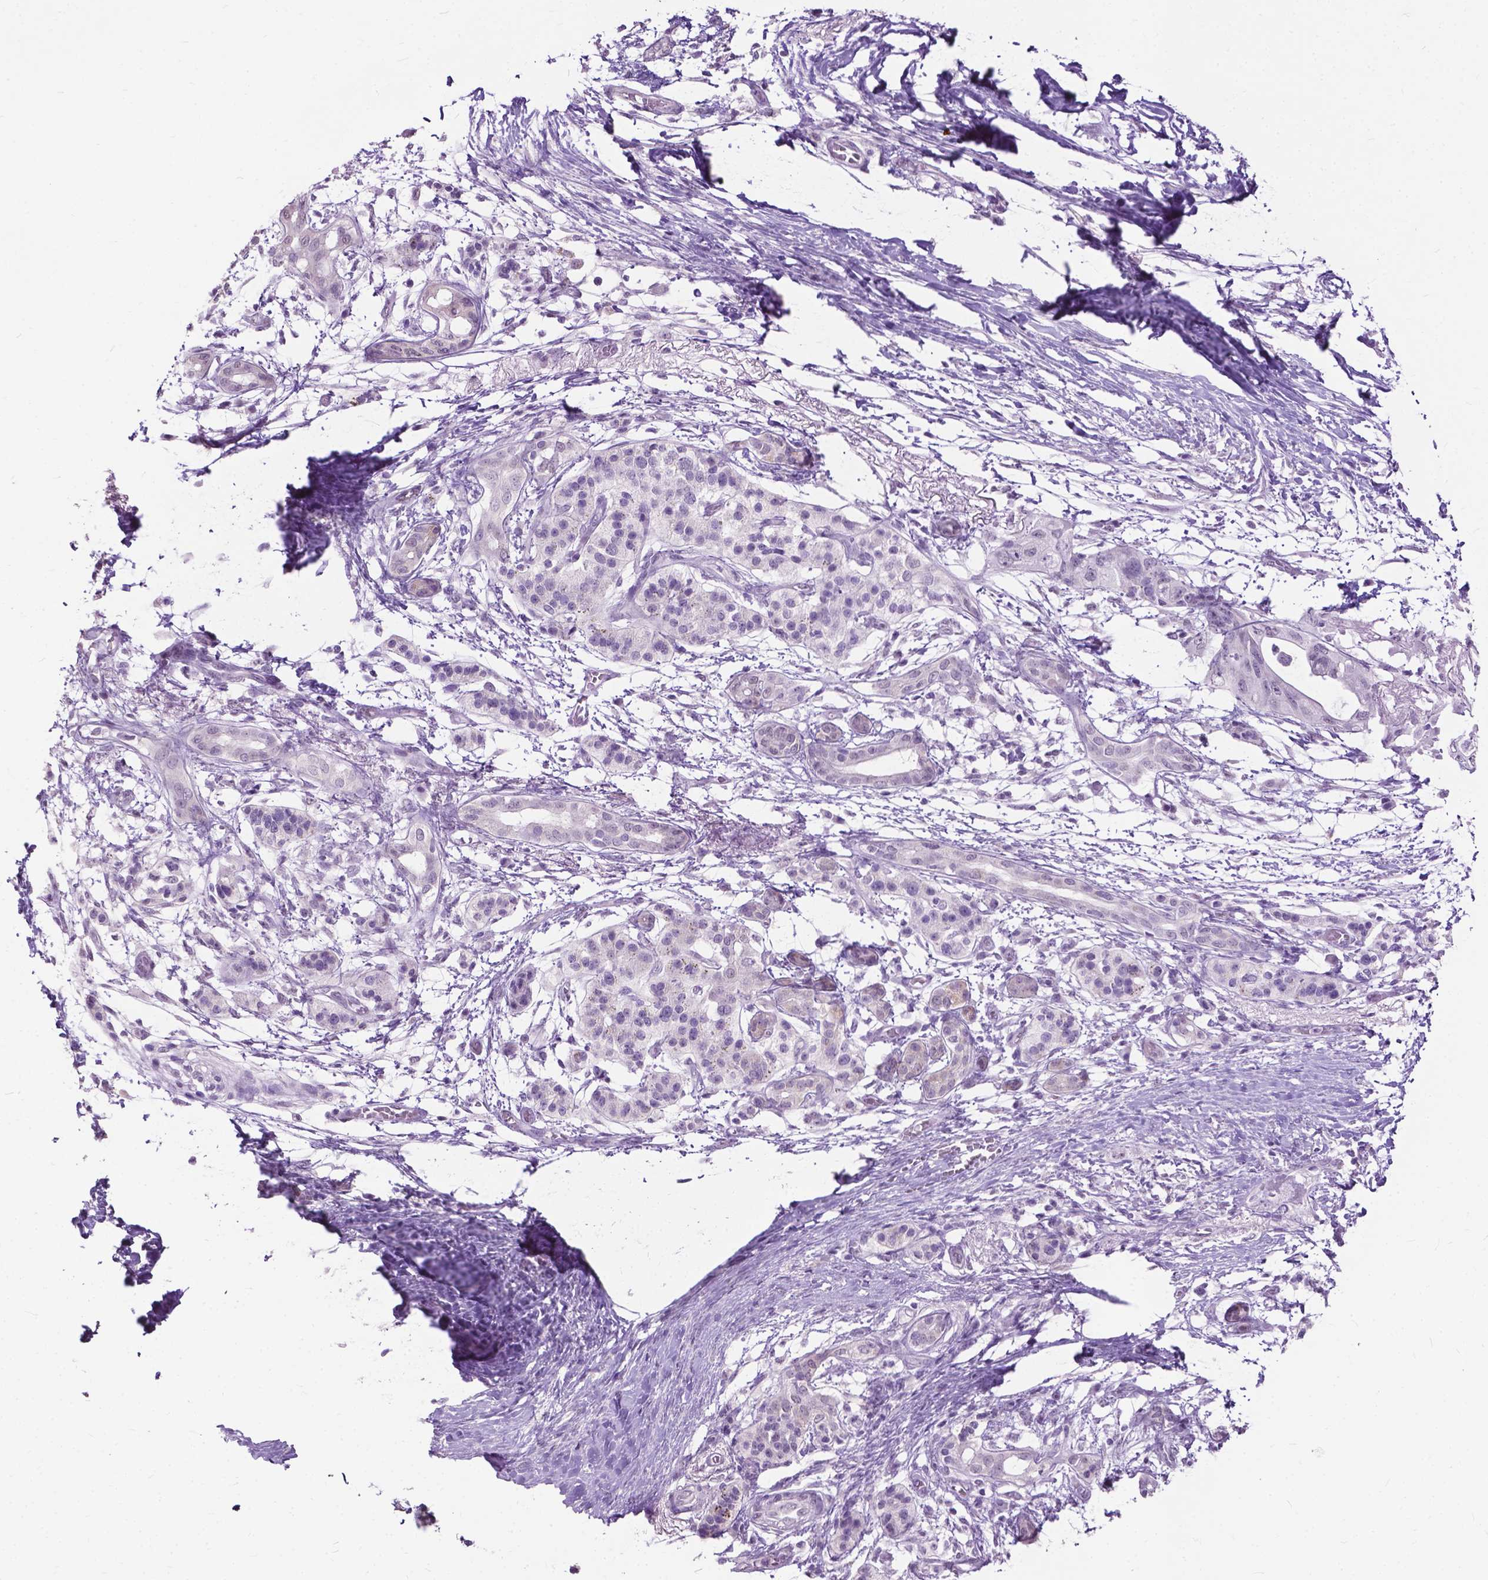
{"staining": {"intensity": "negative", "quantity": "none", "location": "none"}, "tissue": "pancreatic cancer", "cell_type": "Tumor cells", "image_type": "cancer", "snomed": [{"axis": "morphology", "description": "Adenocarcinoma, NOS"}, {"axis": "topography", "description": "Pancreas"}], "caption": "DAB immunohistochemical staining of human pancreatic cancer demonstrates no significant expression in tumor cells. The staining is performed using DAB brown chromogen with nuclei counter-stained in using hematoxylin.", "gene": "GPR37L1", "patient": {"sex": "female", "age": 72}}